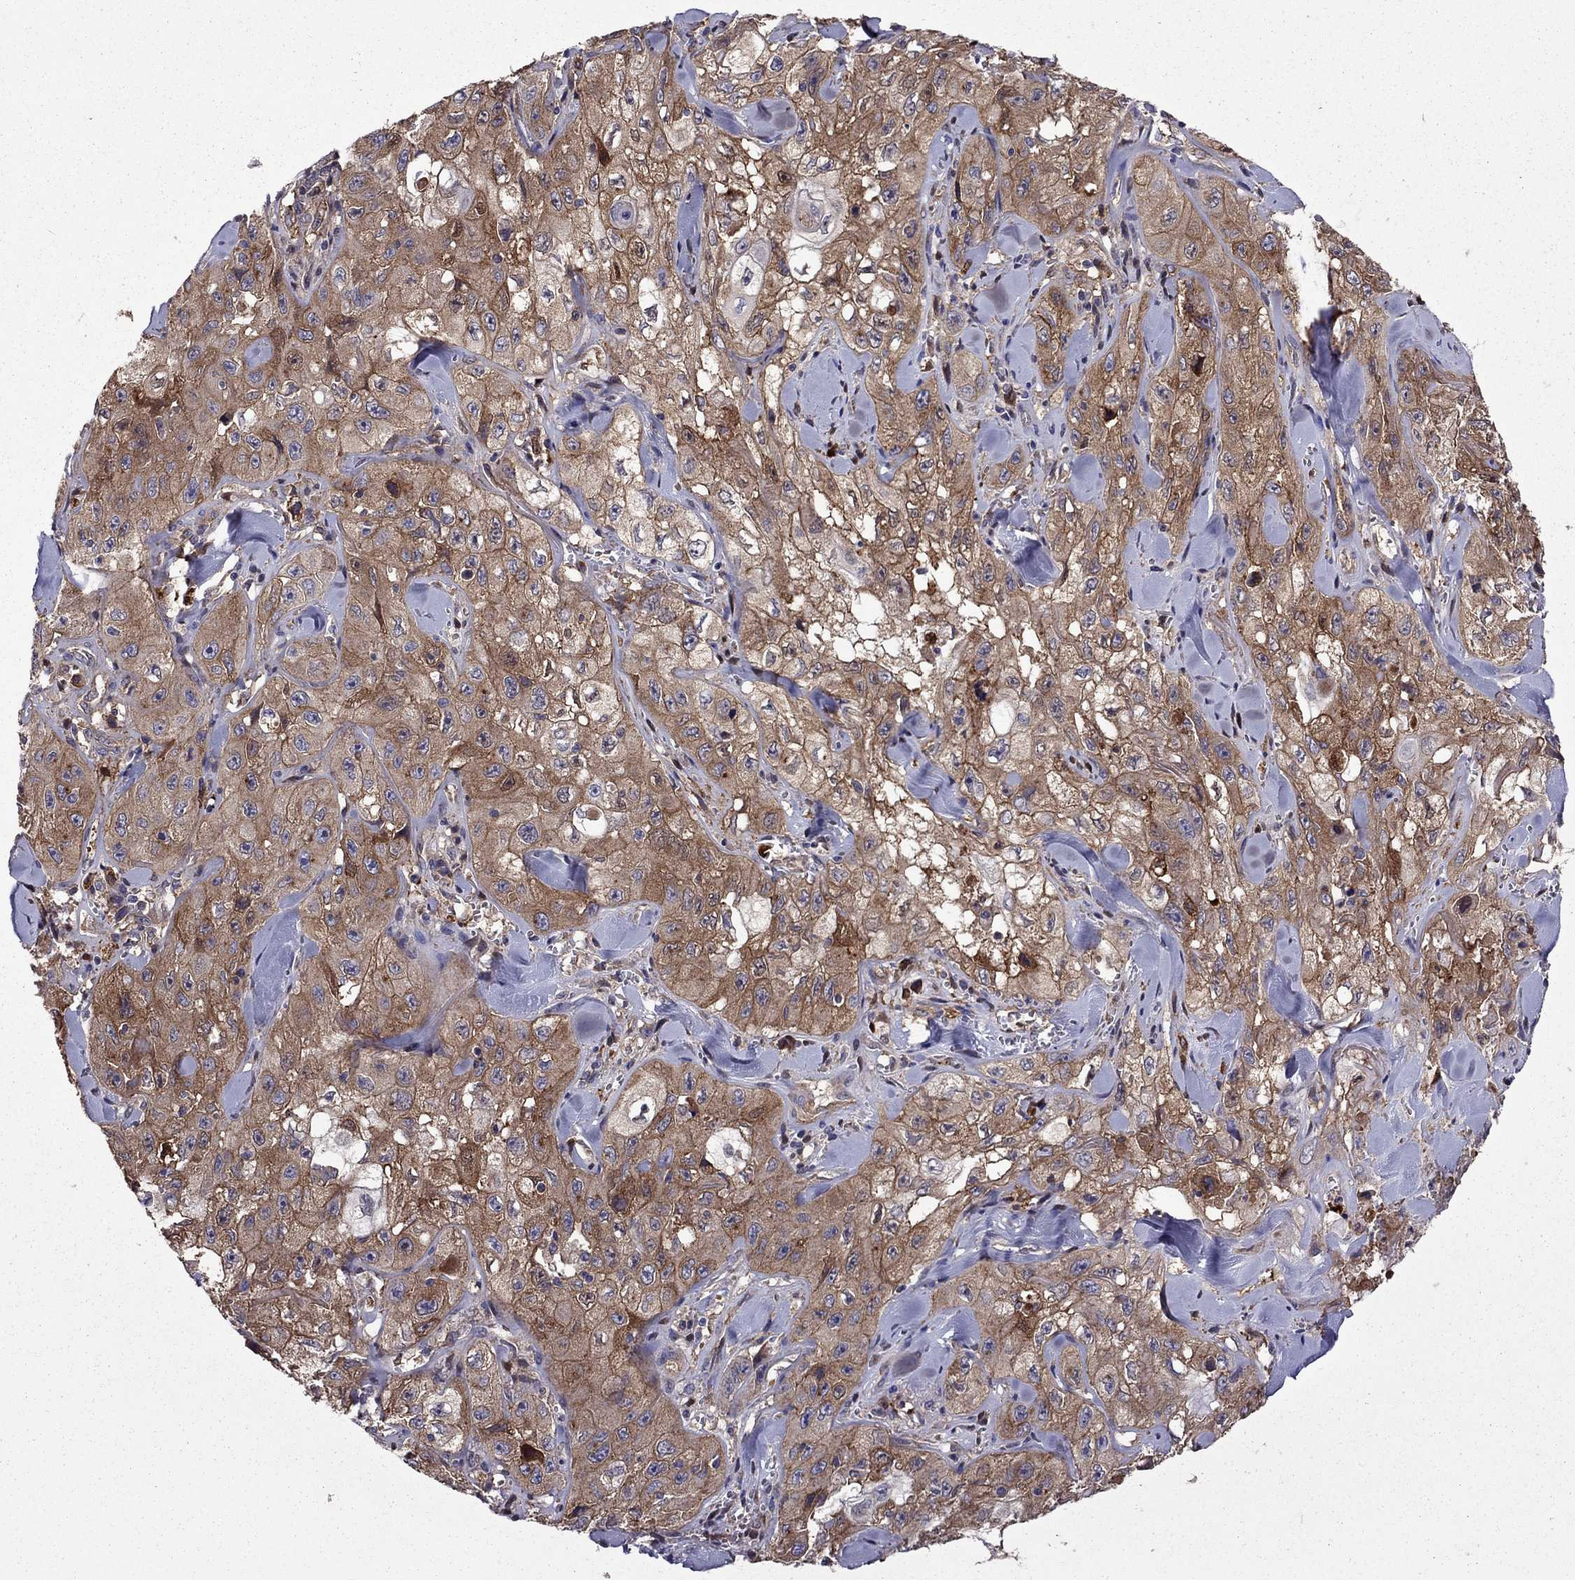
{"staining": {"intensity": "strong", "quantity": ">75%", "location": "cytoplasmic/membranous"}, "tissue": "skin cancer", "cell_type": "Tumor cells", "image_type": "cancer", "snomed": [{"axis": "morphology", "description": "Squamous cell carcinoma, NOS"}, {"axis": "topography", "description": "Skin"}, {"axis": "topography", "description": "Subcutis"}], "caption": "Squamous cell carcinoma (skin) tissue exhibits strong cytoplasmic/membranous expression in about >75% of tumor cells, visualized by immunohistochemistry.", "gene": "ITGB1", "patient": {"sex": "male", "age": 73}}